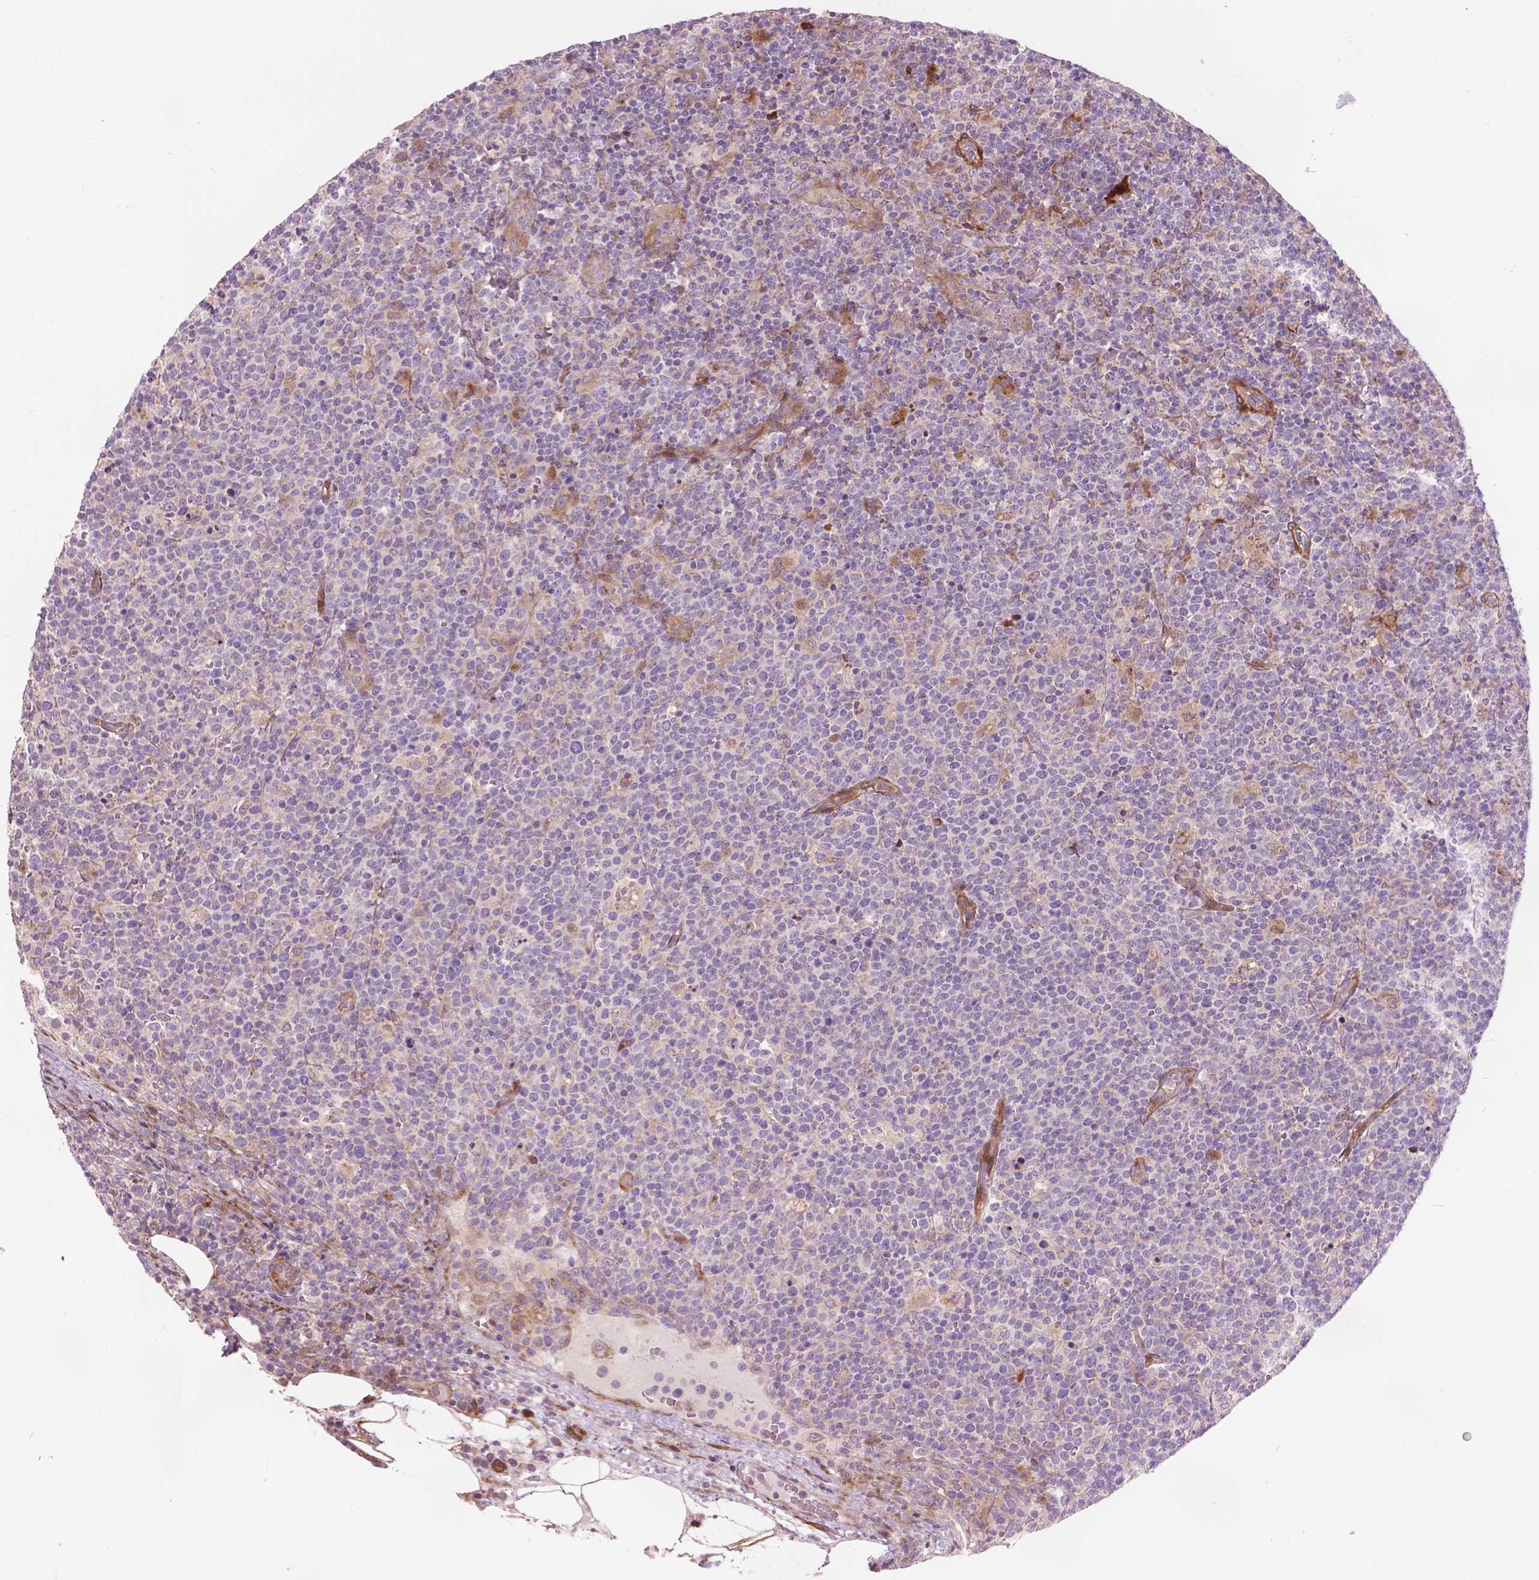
{"staining": {"intensity": "negative", "quantity": "none", "location": "none"}, "tissue": "lymphoma", "cell_type": "Tumor cells", "image_type": "cancer", "snomed": [{"axis": "morphology", "description": "Malignant lymphoma, non-Hodgkin's type, High grade"}, {"axis": "topography", "description": "Lymph node"}], "caption": "This is an IHC image of lymphoma. There is no staining in tumor cells.", "gene": "MORN1", "patient": {"sex": "male", "age": 61}}